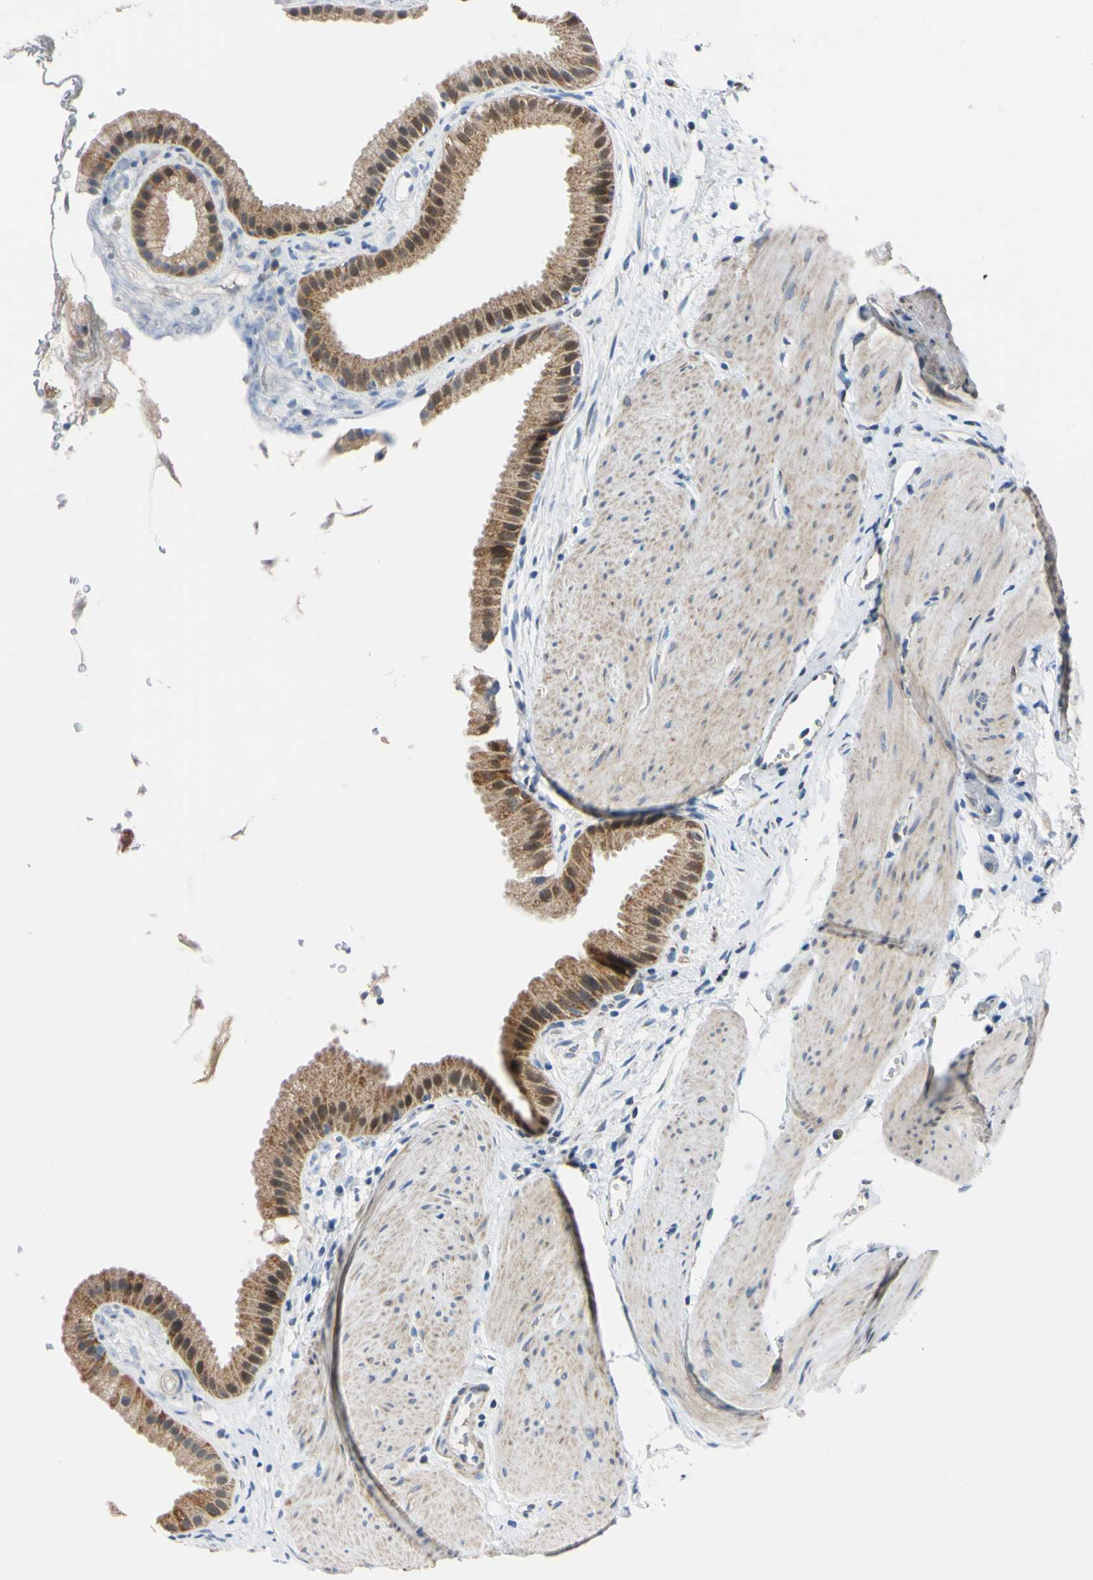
{"staining": {"intensity": "moderate", "quantity": ">75%", "location": "cytoplasmic/membranous,nuclear"}, "tissue": "gallbladder", "cell_type": "Glandular cells", "image_type": "normal", "snomed": [{"axis": "morphology", "description": "Normal tissue, NOS"}, {"axis": "topography", "description": "Gallbladder"}], "caption": "This histopathology image shows immunohistochemistry (IHC) staining of unremarkable human gallbladder, with medium moderate cytoplasmic/membranous,nuclear positivity in about >75% of glandular cells.", "gene": "CLPP", "patient": {"sex": "female", "age": 64}}